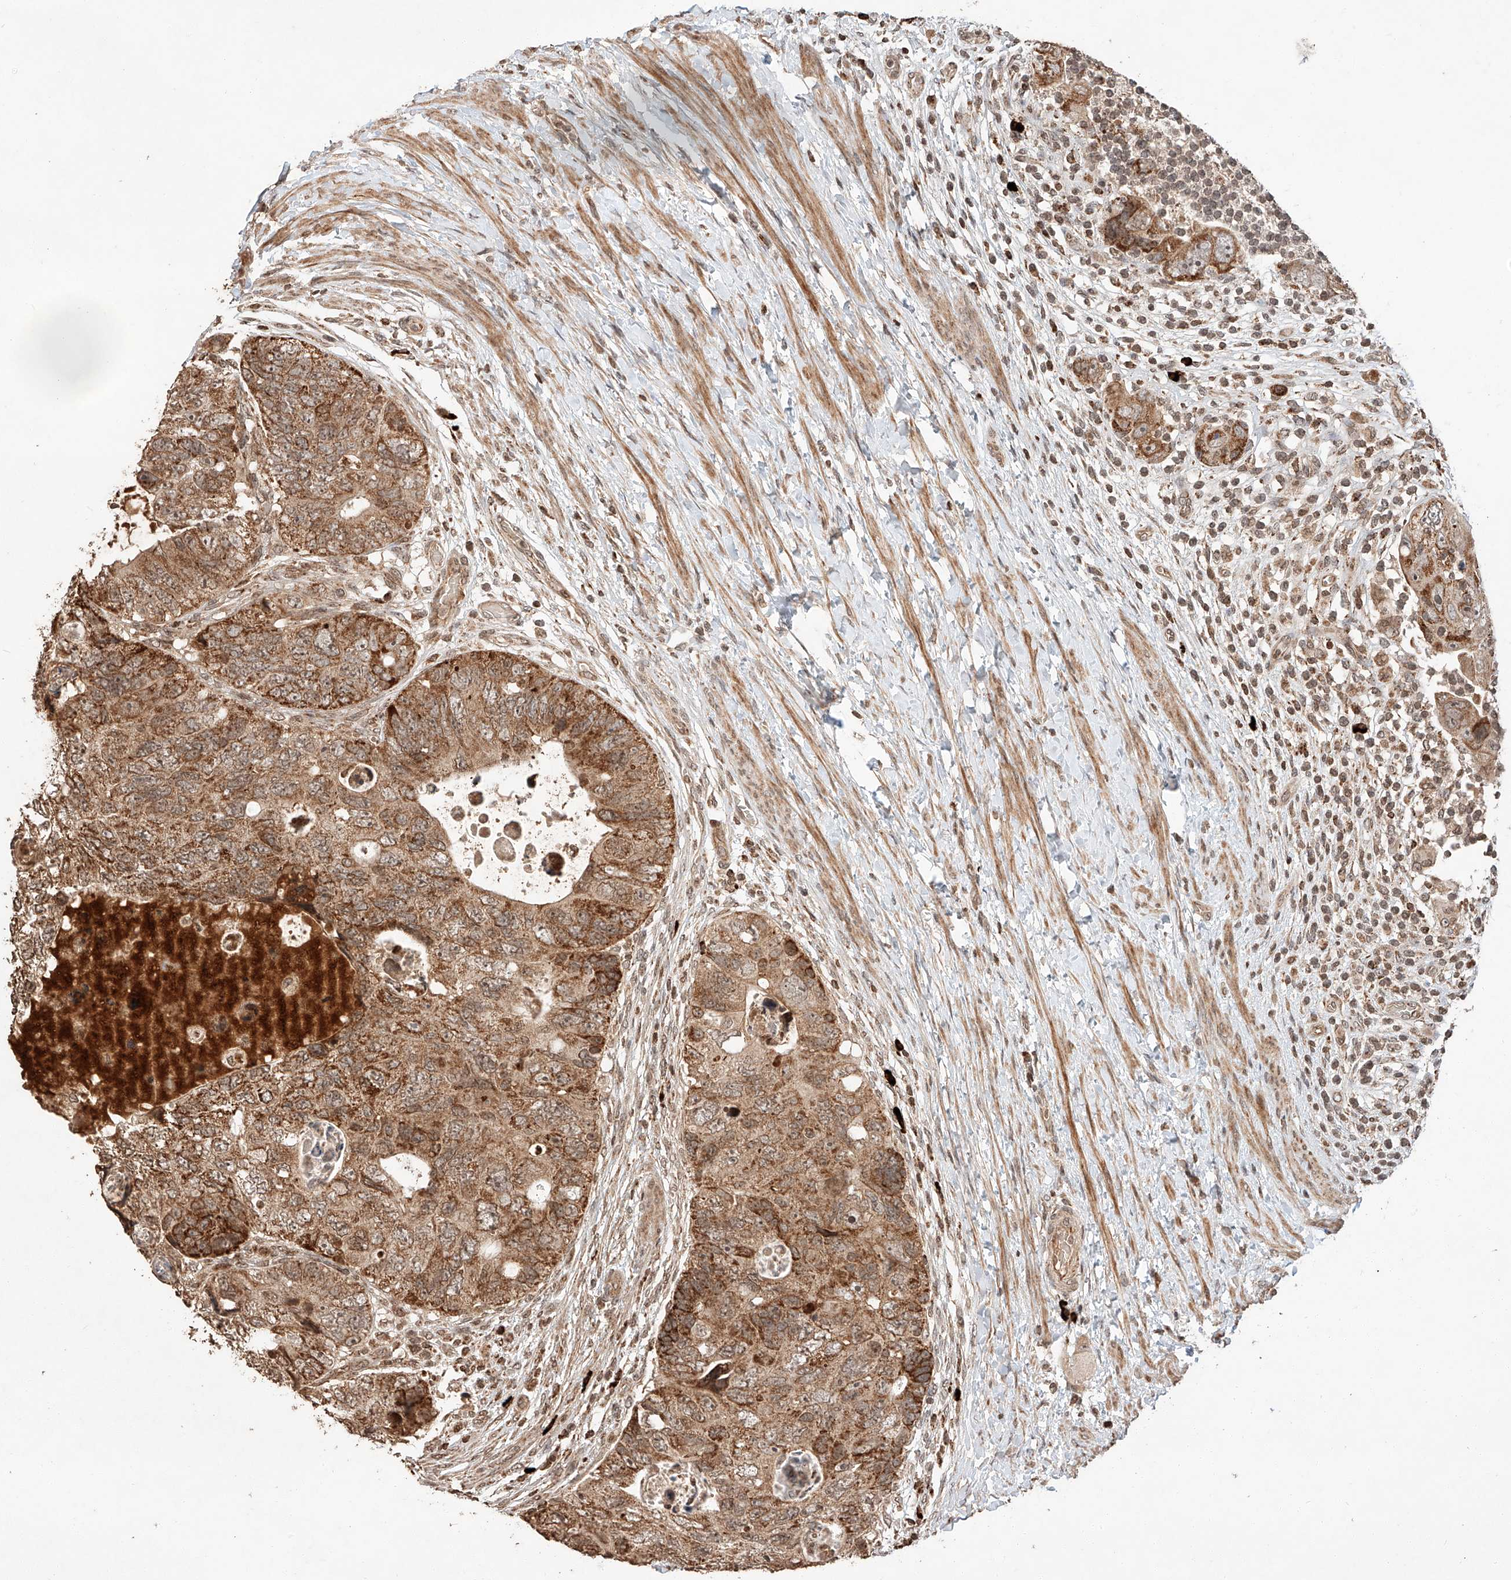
{"staining": {"intensity": "moderate", "quantity": ">75%", "location": "cytoplasmic/membranous"}, "tissue": "colorectal cancer", "cell_type": "Tumor cells", "image_type": "cancer", "snomed": [{"axis": "morphology", "description": "Adenocarcinoma, NOS"}, {"axis": "topography", "description": "Rectum"}], "caption": "Colorectal cancer stained with a brown dye demonstrates moderate cytoplasmic/membranous positive positivity in about >75% of tumor cells.", "gene": "ARHGAP33", "patient": {"sex": "male", "age": 59}}